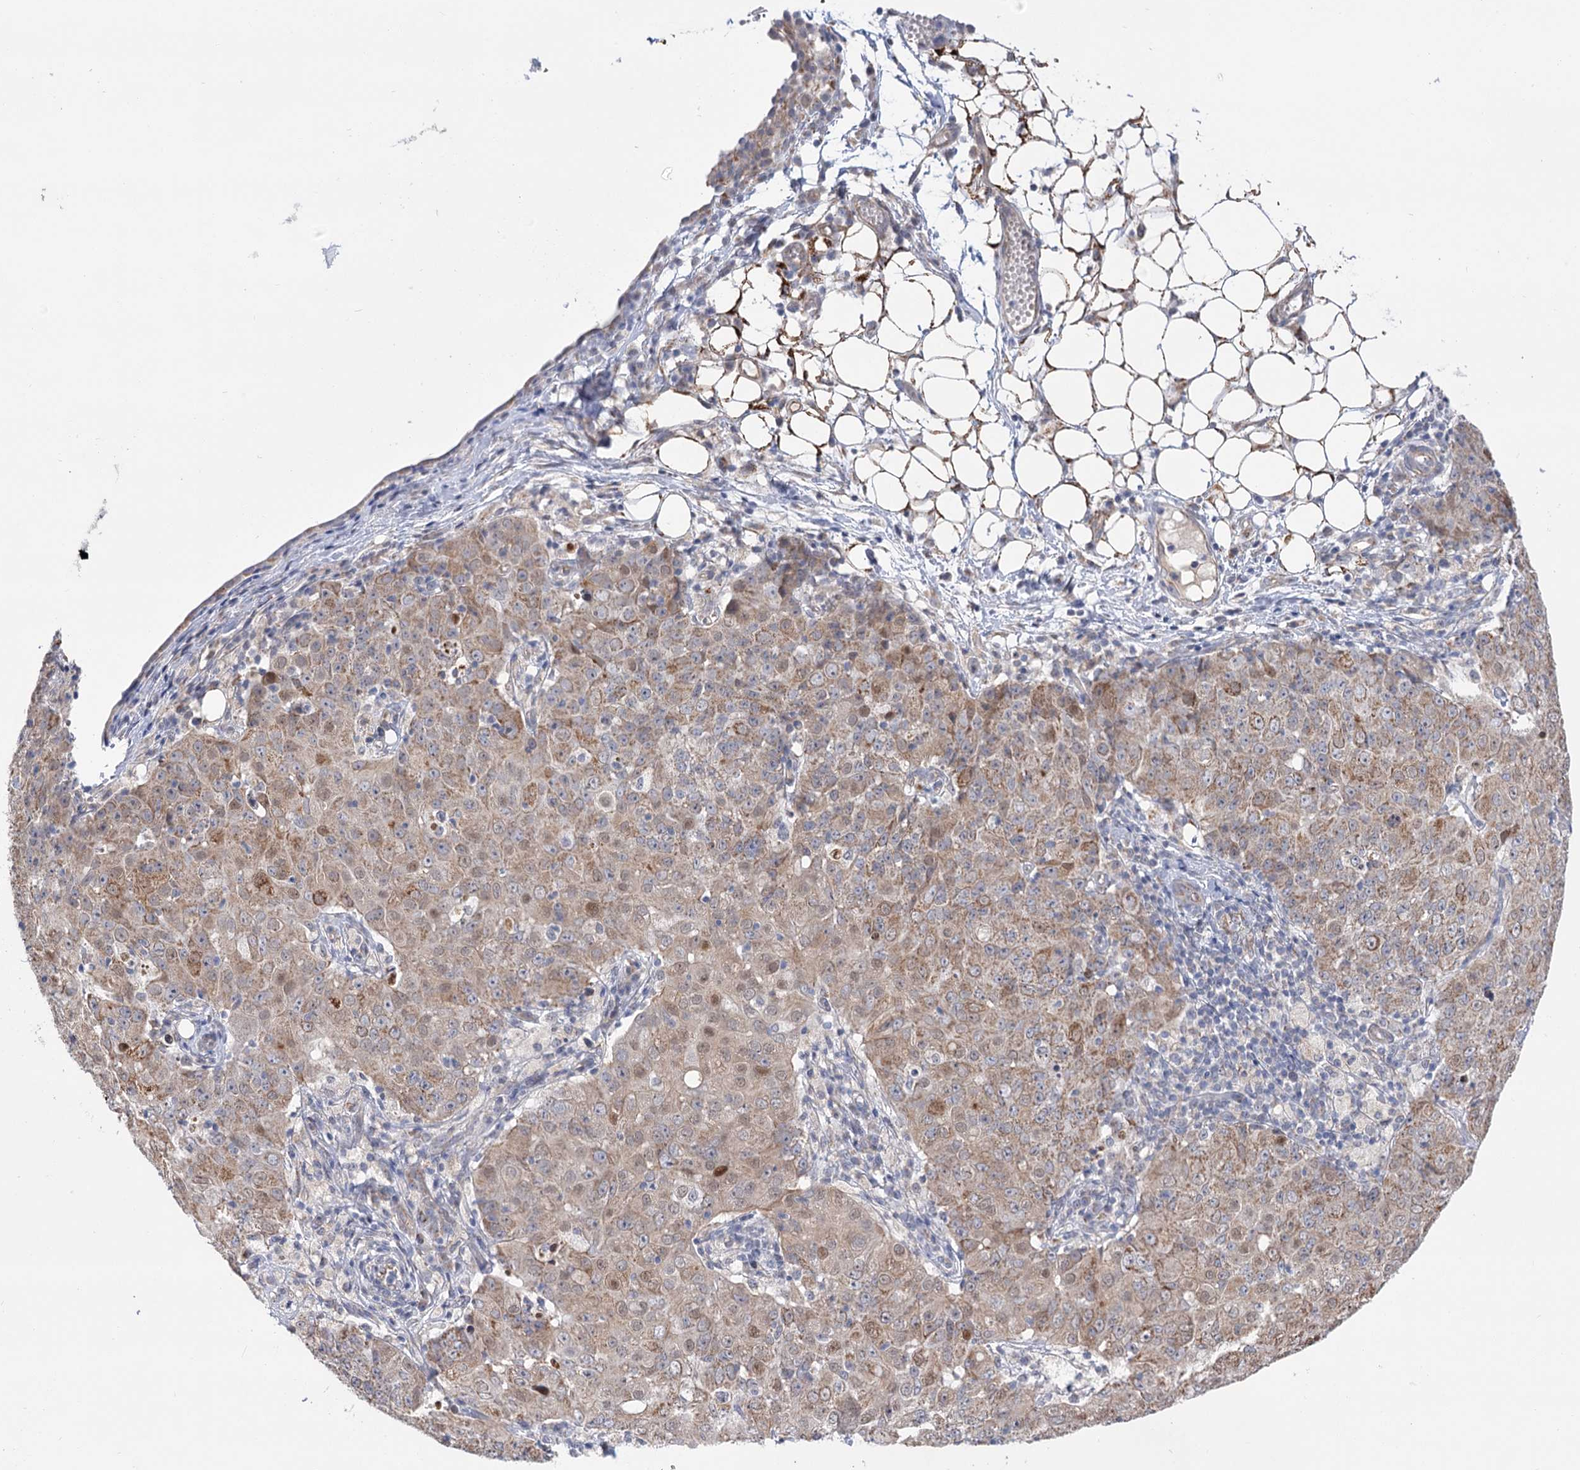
{"staining": {"intensity": "moderate", "quantity": ">75%", "location": "cytoplasmic/membranous"}, "tissue": "ovarian cancer", "cell_type": "Tumor cells", "image_type": "cancer", "snomed": [{"axis": "morphology", "description": "Carcinoma, endometroid"}, {"axis": "topography", "description": "Ovary"}], "caption": "Immunohistochemical staining of ovarian cancer exhibits medium levels of moderate cytoplasmic/membranous protein expression in about >75% of tumor cells.", "gene": "ECHDC3", "patient": {"sex": "female", "age": 42}}